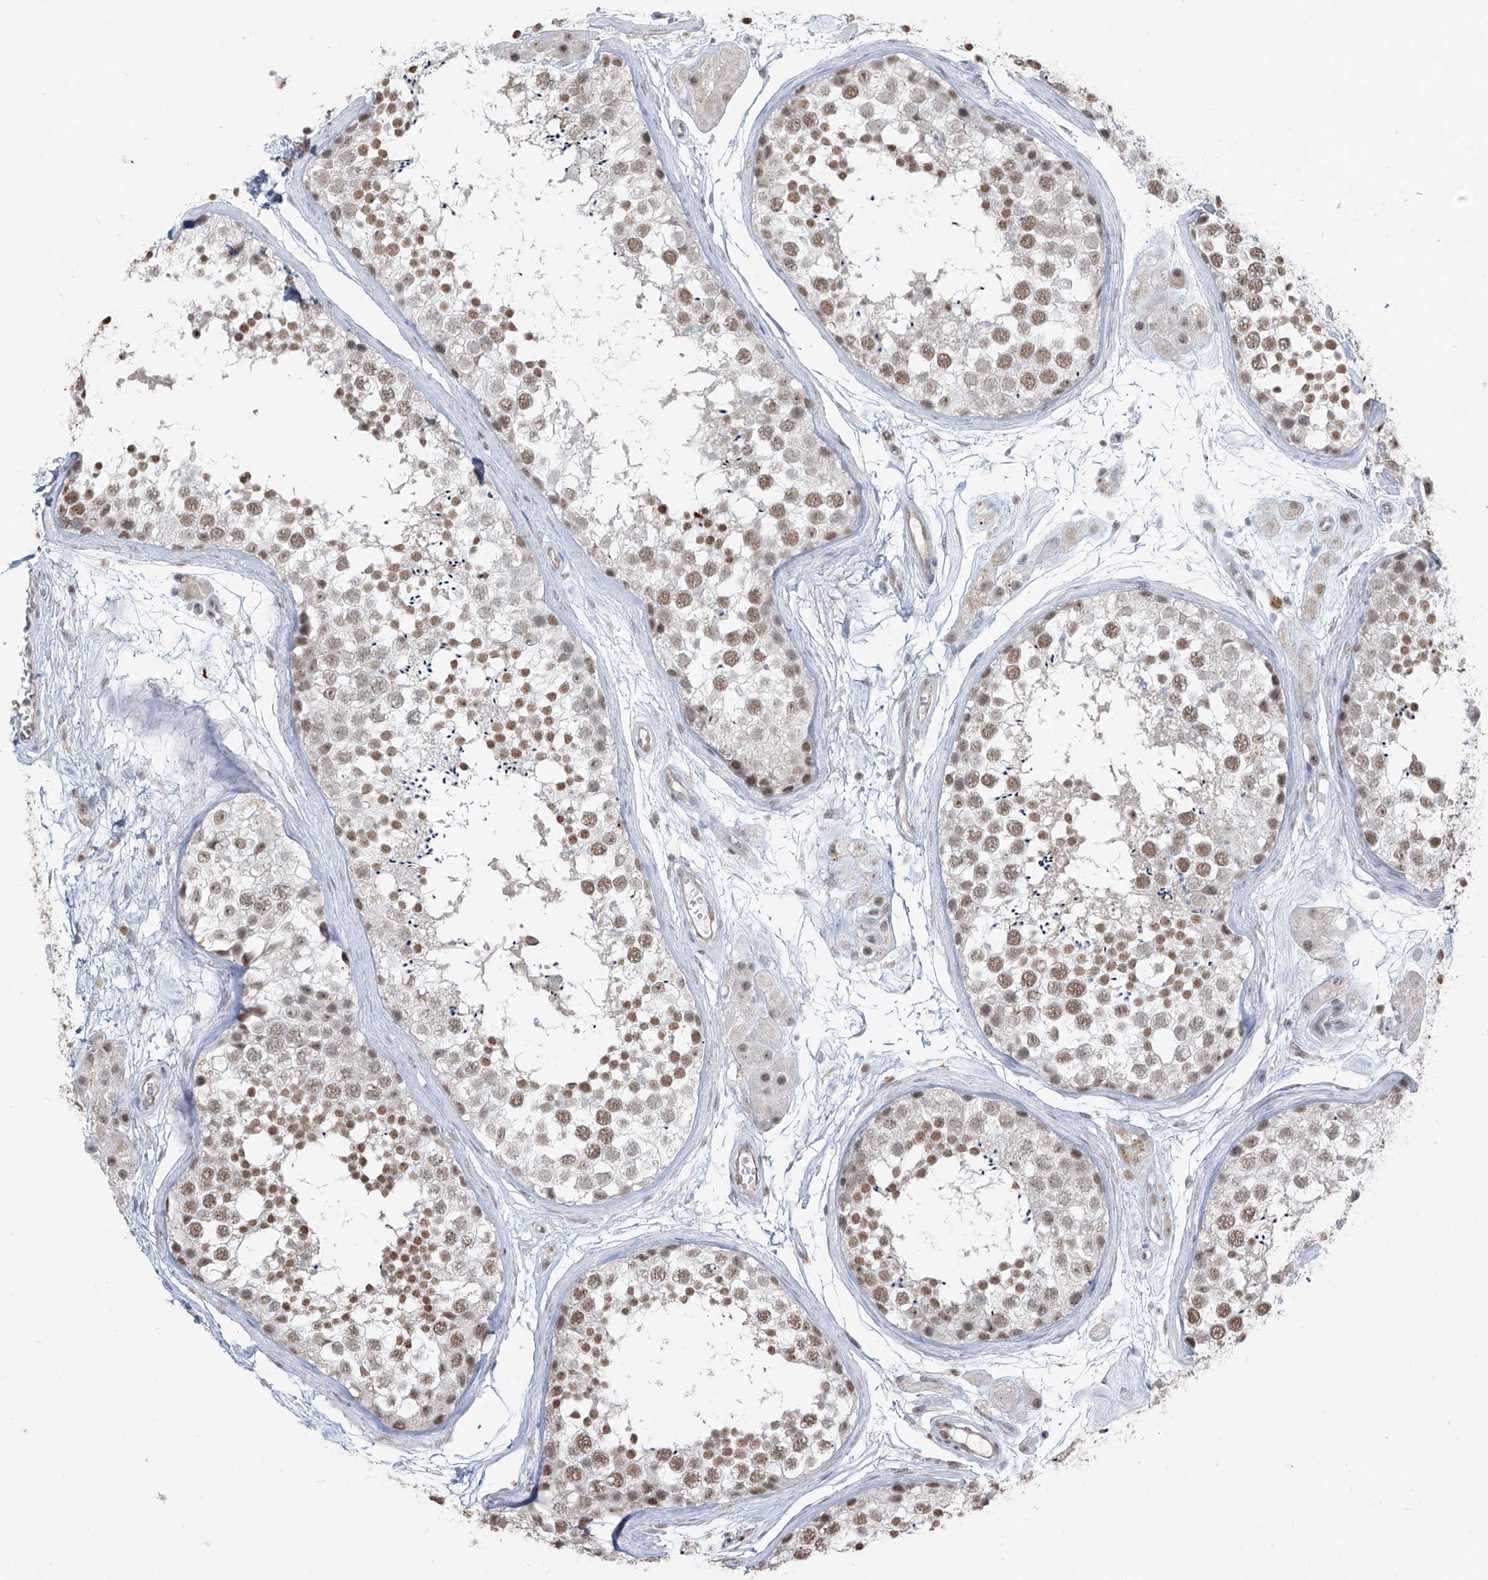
{"staining": {"intensity": "moderate", "quantity": ">75%", "location": "nuclear"}, "tissue": "testis", "cell_type": "Cells in seminiferous ducts", "image_type": "normal", "snomed": [{"axis": "morphology", "description": "Normal tissue, NOS"}, {"axis": "topography", "description": "Testis"}], "caption": "Cells in seminiferous ducts show medium levels of moderate nuclear expression in approximately >75% of cells in unremarkable testis.", "gene": "TFEC", "patient": {"sex": "male", "age": 56}}